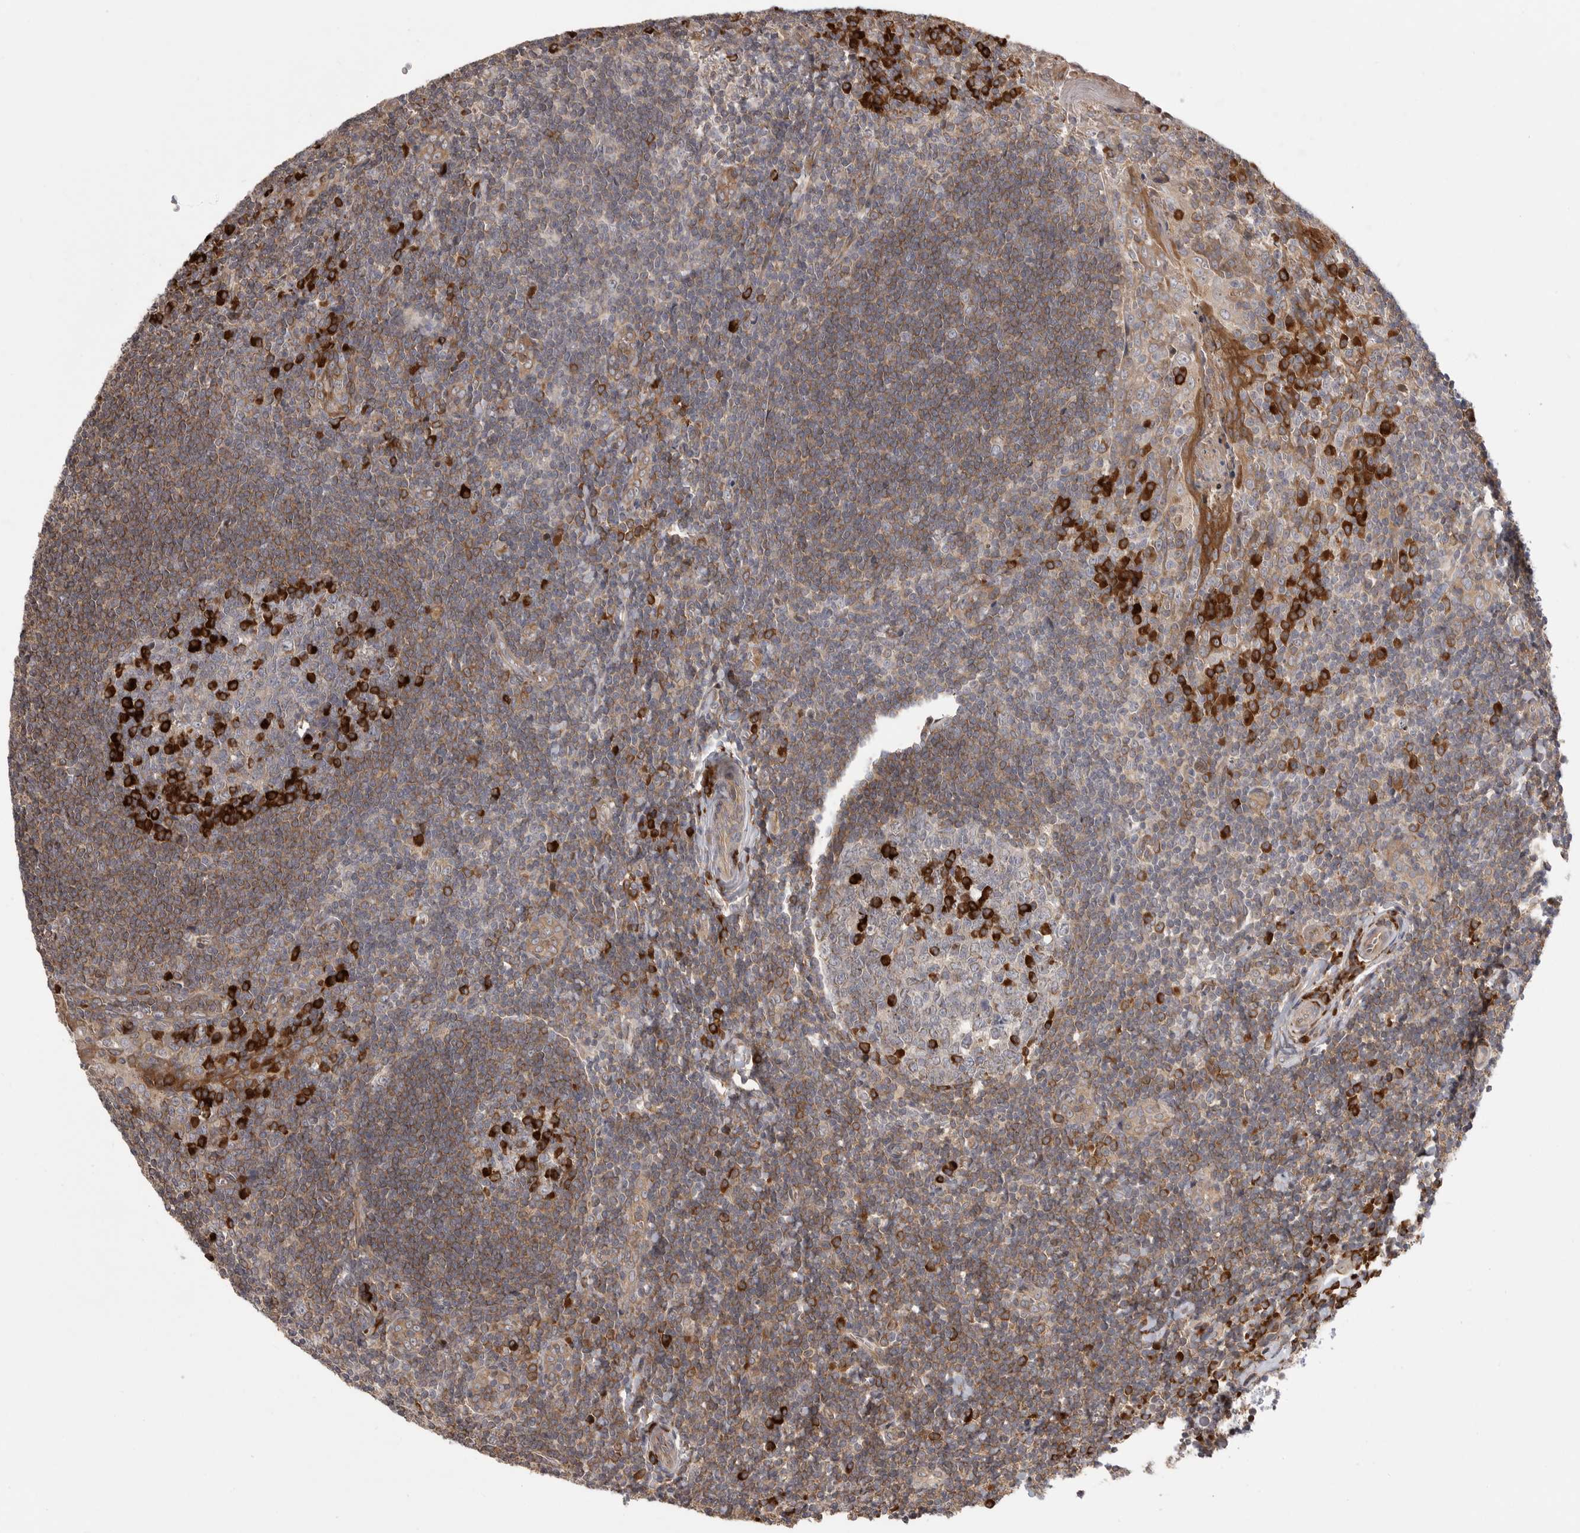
{"staining": {"intensity": "strong", "quantity": "25%-75%", "location": "cytoplasmic/membranous"}, "tissue": "tonsil", "cell_type": "Germinal center cells", "image_type": "normal", "snomed": [{"axis": "morphology", "description": "Normal tissue, NOS"}, {"axis": "topography", "description": "Tonsil"}], "caption": "Tonsil stained for a protein demonstrates strong cytoplasmic/membranous positivity in germinal center cells. (DAB (3,3'-diaminobenzidine) IHC, brown staining for protein, blue staining for nuclei).", "gene": "OXR1", "patient": {"sex": "male", "age": 27}}